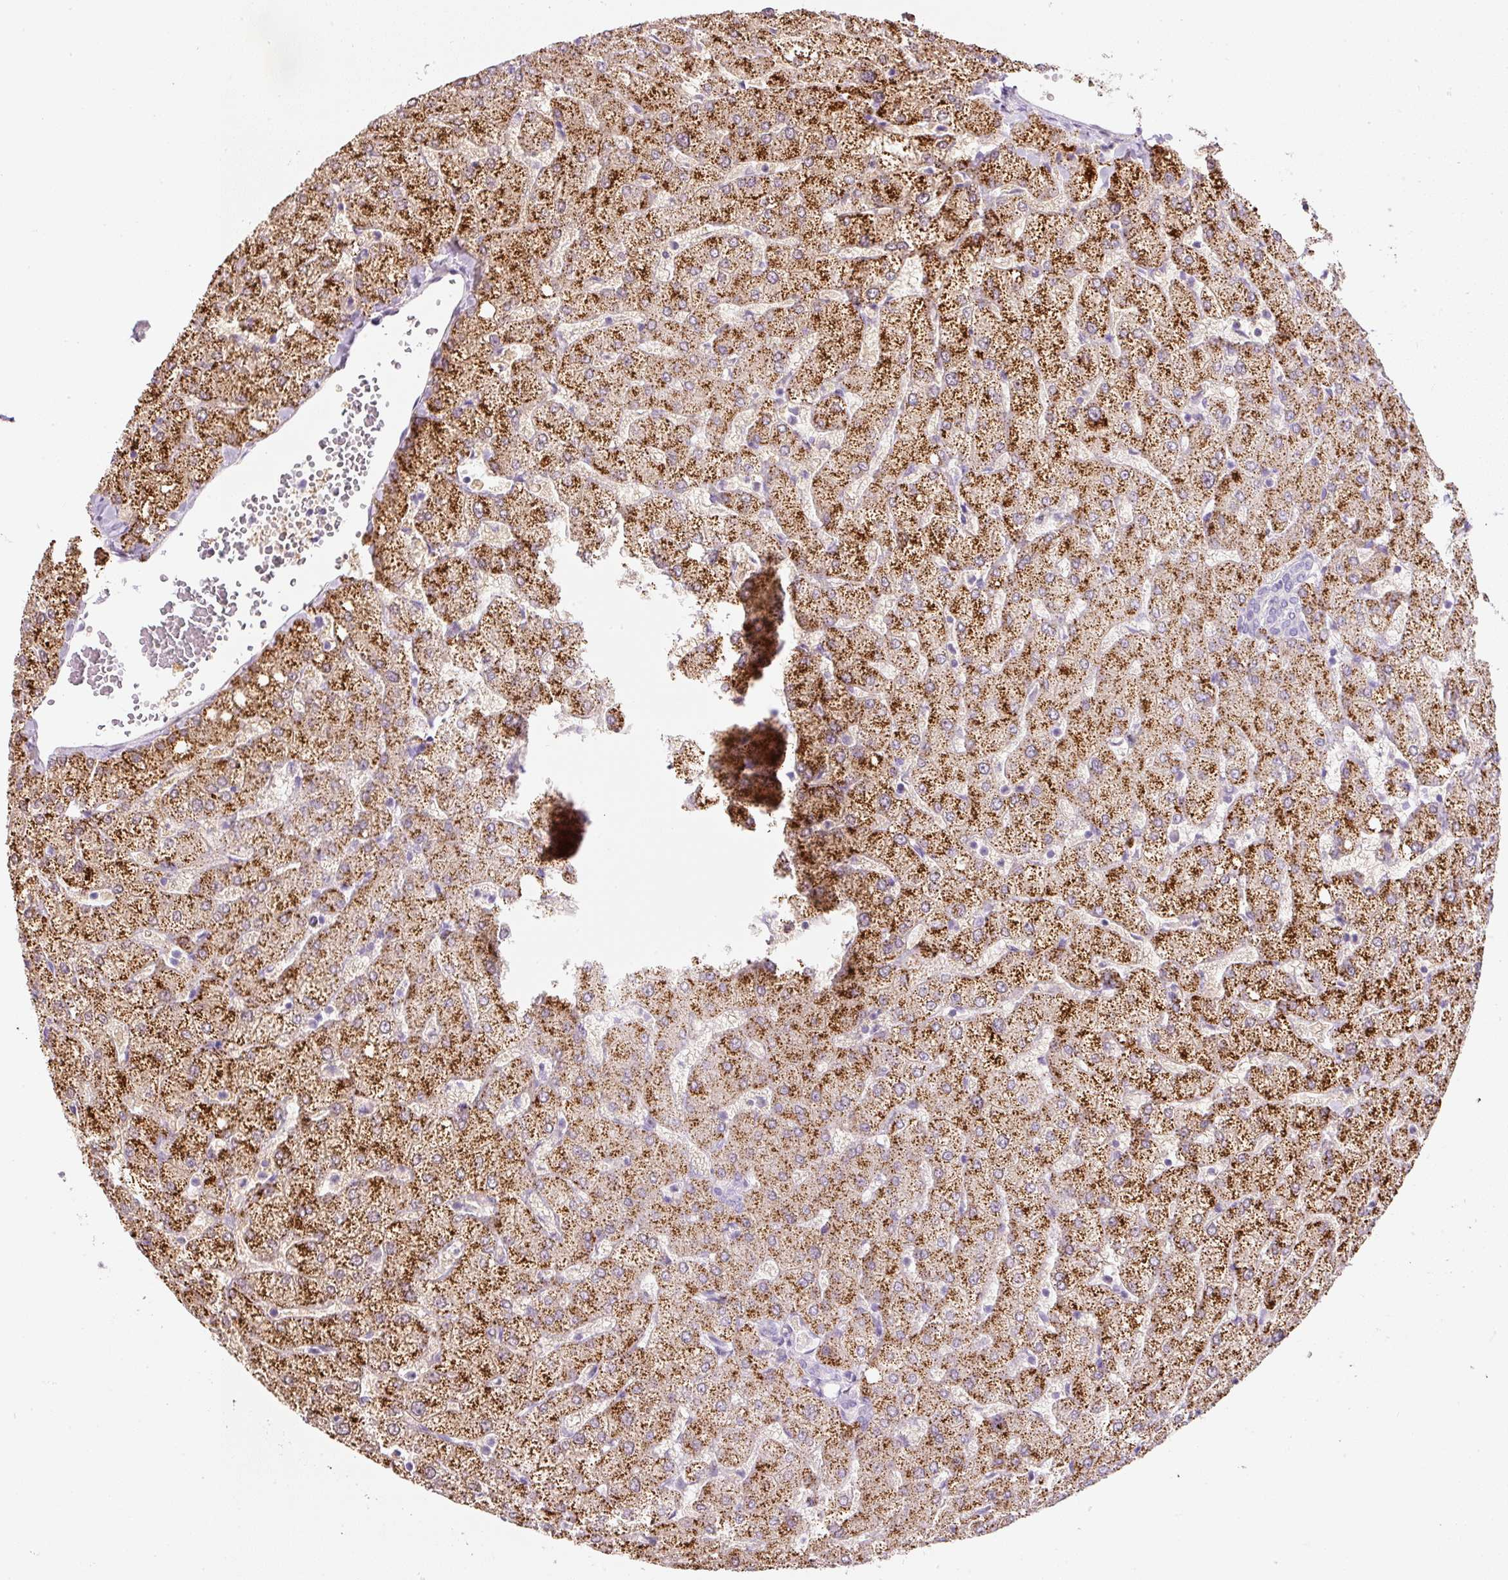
{"staining": {"intensity": "negative", "quantity": "none", "location": "none"}, "tissue": "liver", "cell_type": "Cholangiocytes", "image_type": "normal", "snomed": [{"axis": "morphology", "description": "Normal tissue, NOS"}, {"axis": "topography", "description": "Liver"}], "caption": "Image shows no significant protein positivity in cholangiocytes of benign liver.", "gene": "DNM1", "patient": {"sex": "female", "age": 54}}